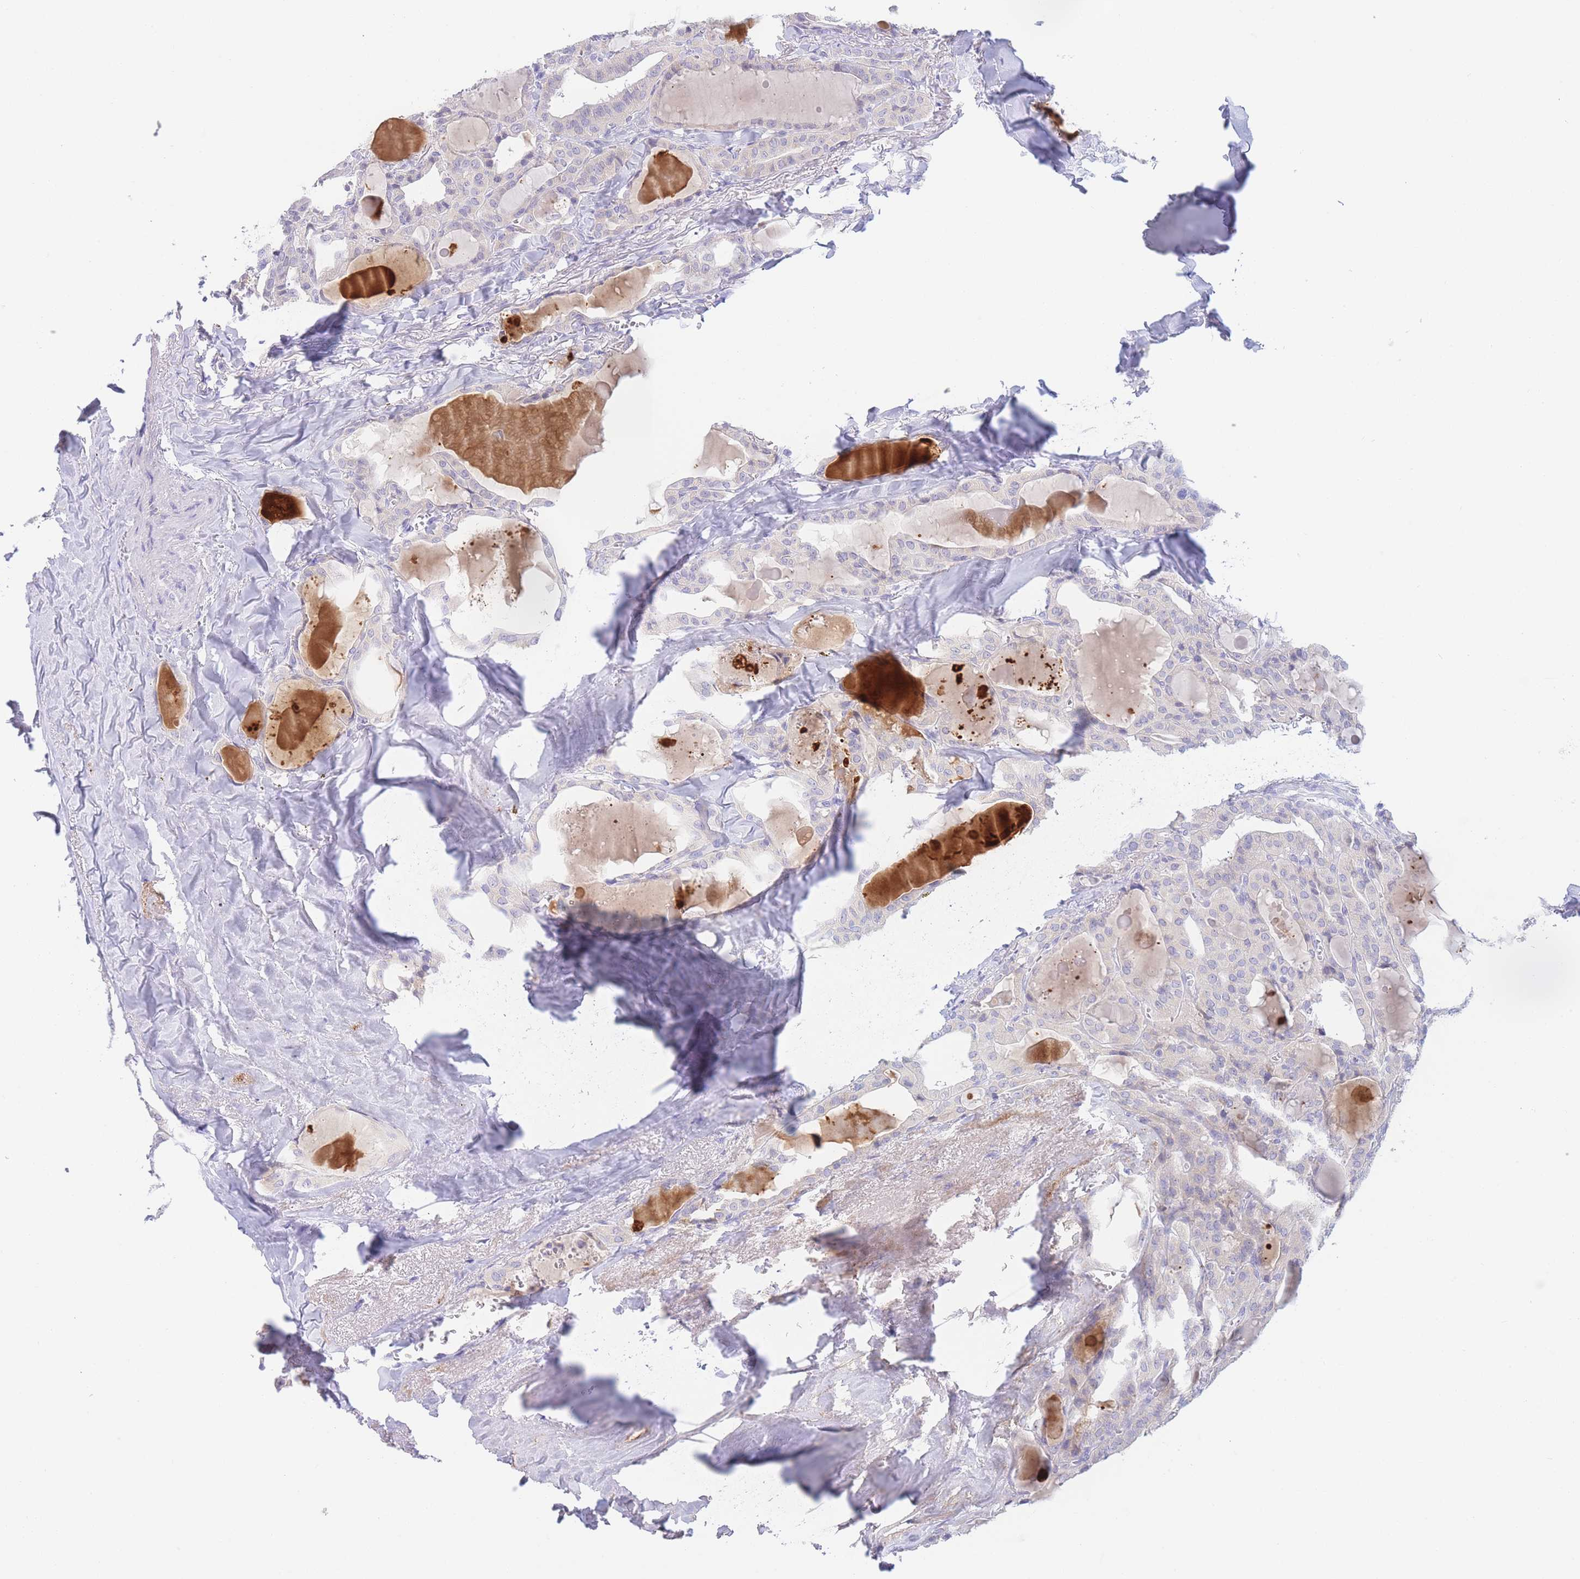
{"staining": {"intensity": "negative", "quantity": "none", "location": "none"}, "tissue": "thyroid cancer", "cell_type": "Tumor cells", "image_type": "cancer", "snomed": [{"axis": "morphology", "description": "Papillary adenocarcinoma, NOS"}, {"axis": "topography", "description": "Thyroid gland"}], "caption": "The image demonstrates no staining of tumor cells in papillary adenocarcinoma (thyroid).", "gene": "PCDHB3", "patient": {"sex": "male", "age": 52}}